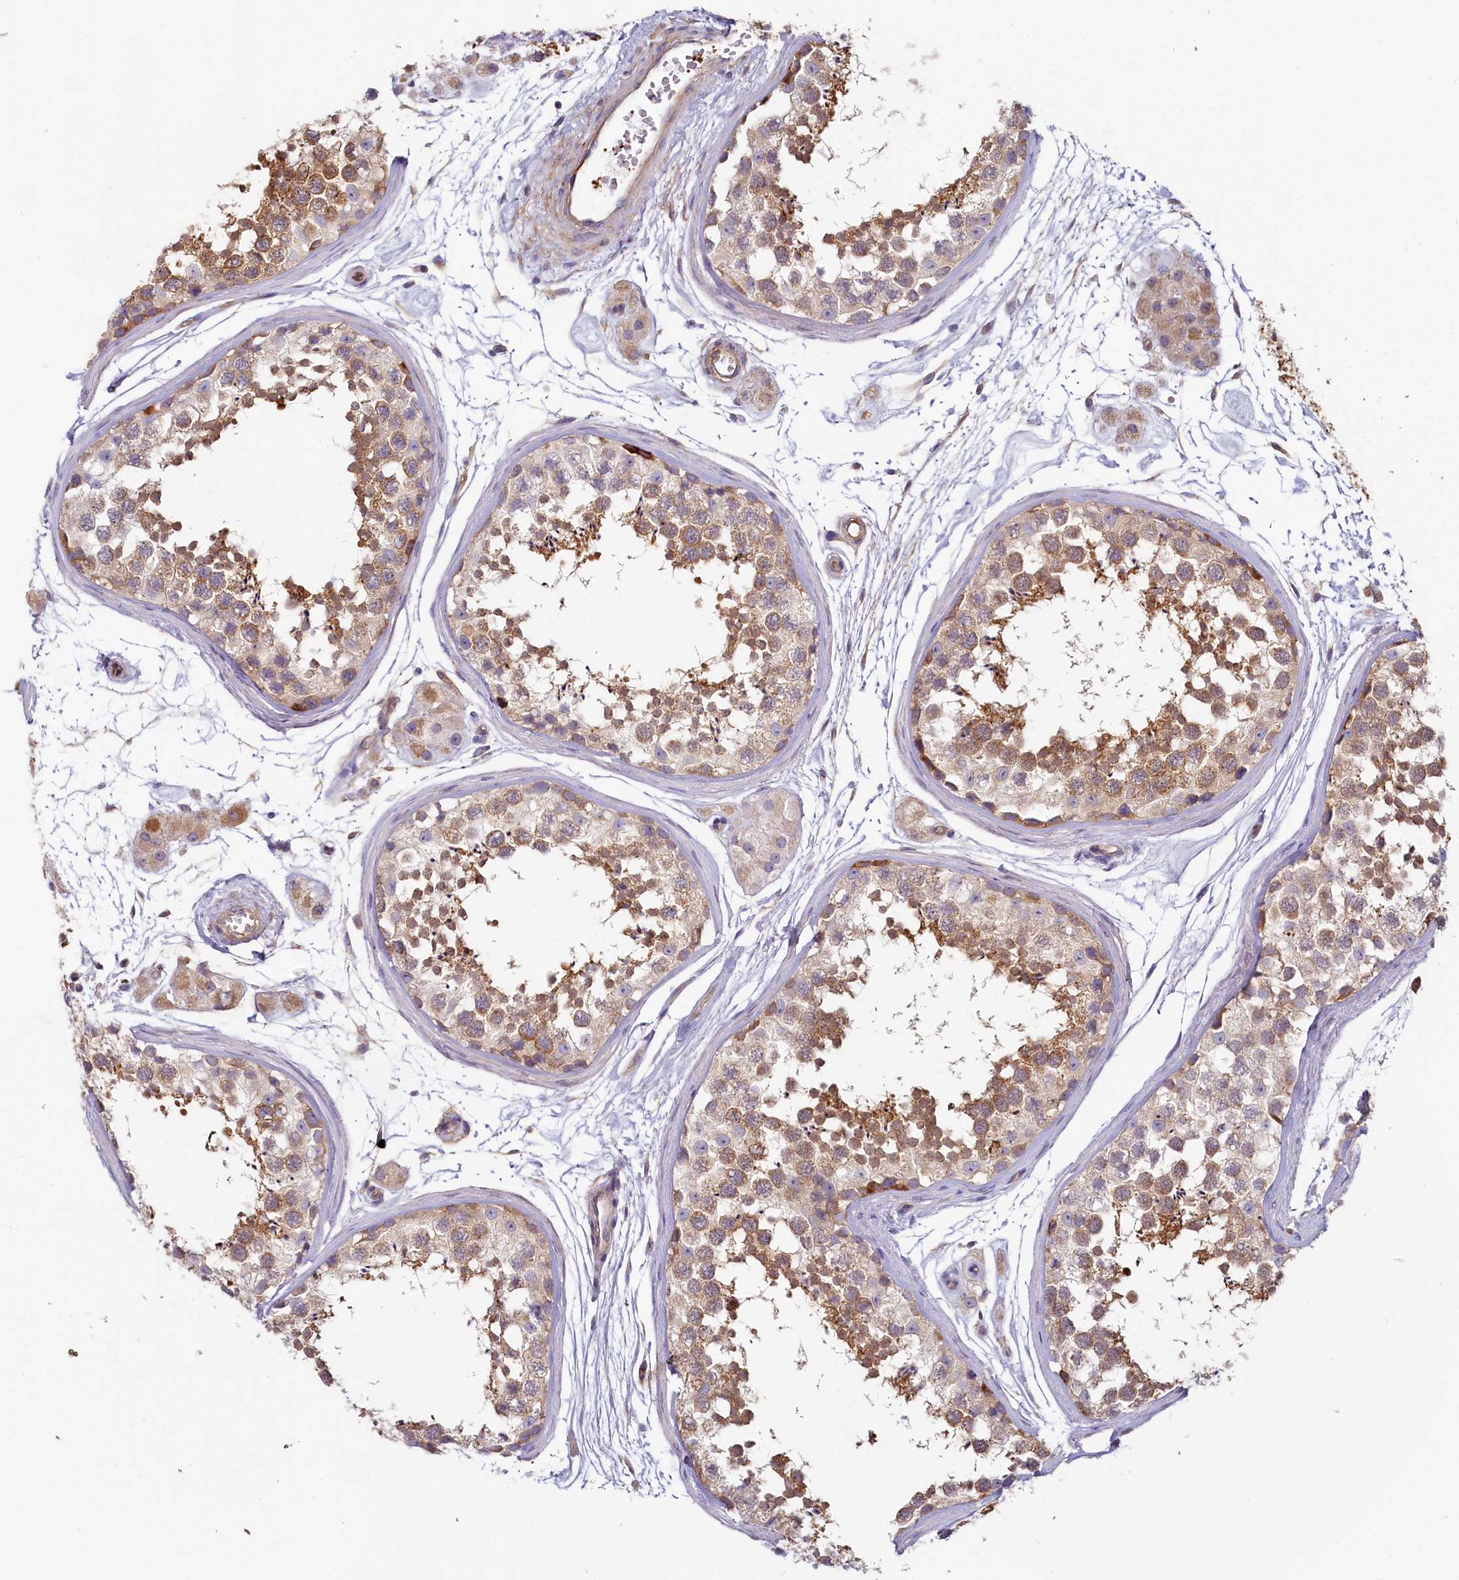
{"staining": {"intensity": "moderate", "quantity": "25%-75%", "location": "cytoplasmic/membranous"}, "tissue": "testis", "cell_type": "Cells in seminiferous ducts", "image_type": "normal", "snomed": [{"axis": "morphology", "description": "Normal tissue, NOS"}, {"axis": "topography", "description": "Testis"}], "caption": "The photomicrograph demonstrates immunohistochemical staining of unremarkable testis. There is moderate cytoplasmic/membranous expression is appreciated in approximately 25%-75% of cells in seminiferous ducts.", "gene": "LMOD3", "patient": {"sex": "male", "age": 56}}